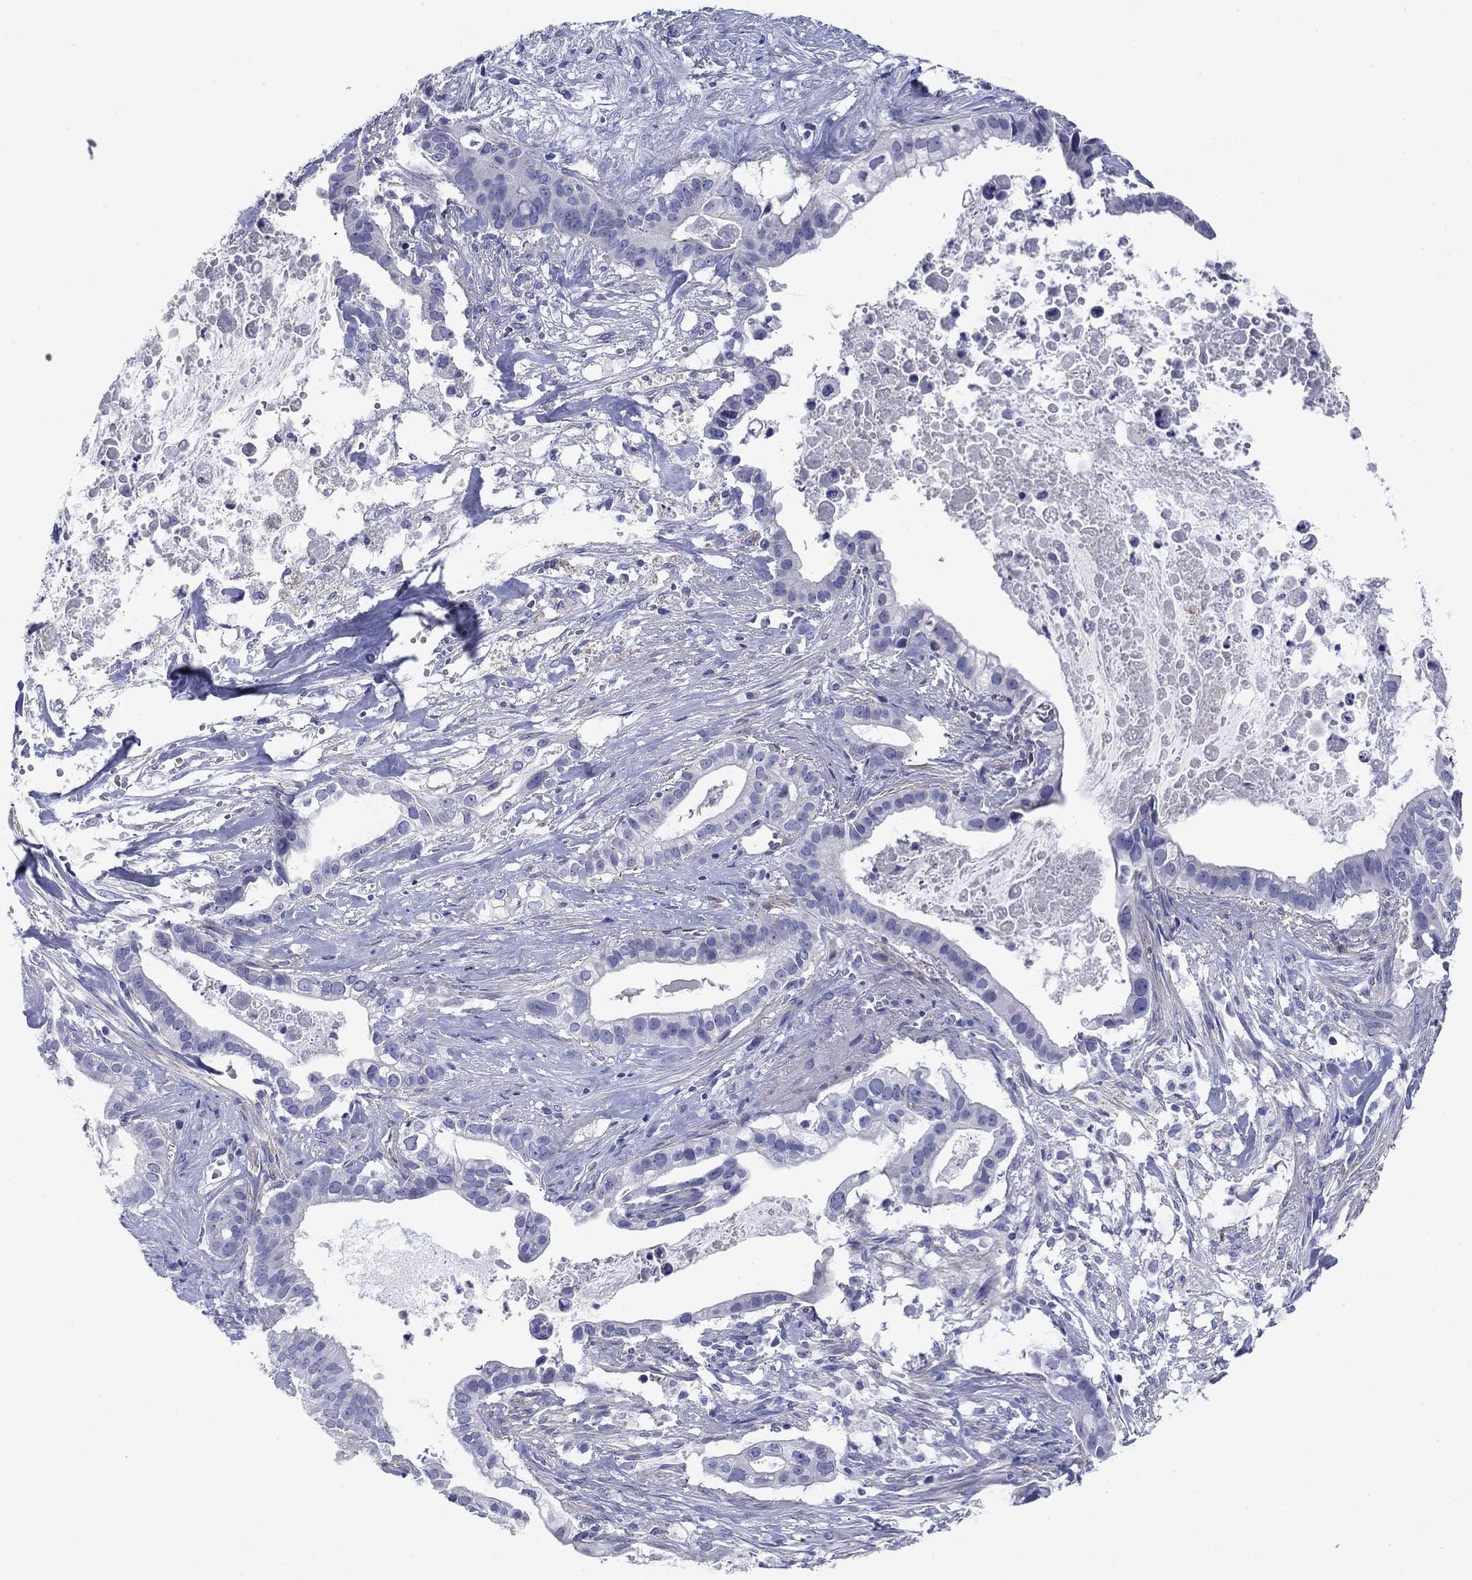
{"staining": {"intensity": "negative", "quantity": "none", "location": "none"}, "tissue": "pancreatic cancer", "cell_type": "Tumor cells", "image_type": "cancer", "snomed": [{"axis": "morphology", "description": "Adenocarcinoma, NOS"}, {"axis": "topography", "description": "Pancreas"}], "caption": "Immunohistochemistry (IHC) photomicrograph of pancreatic cancer (adenocarcinoma) stained for a protein (brown), which reveals no expression in tumor cells.", "gene": "PRKCG", "patient": {"sex": "male", "age": 61}}